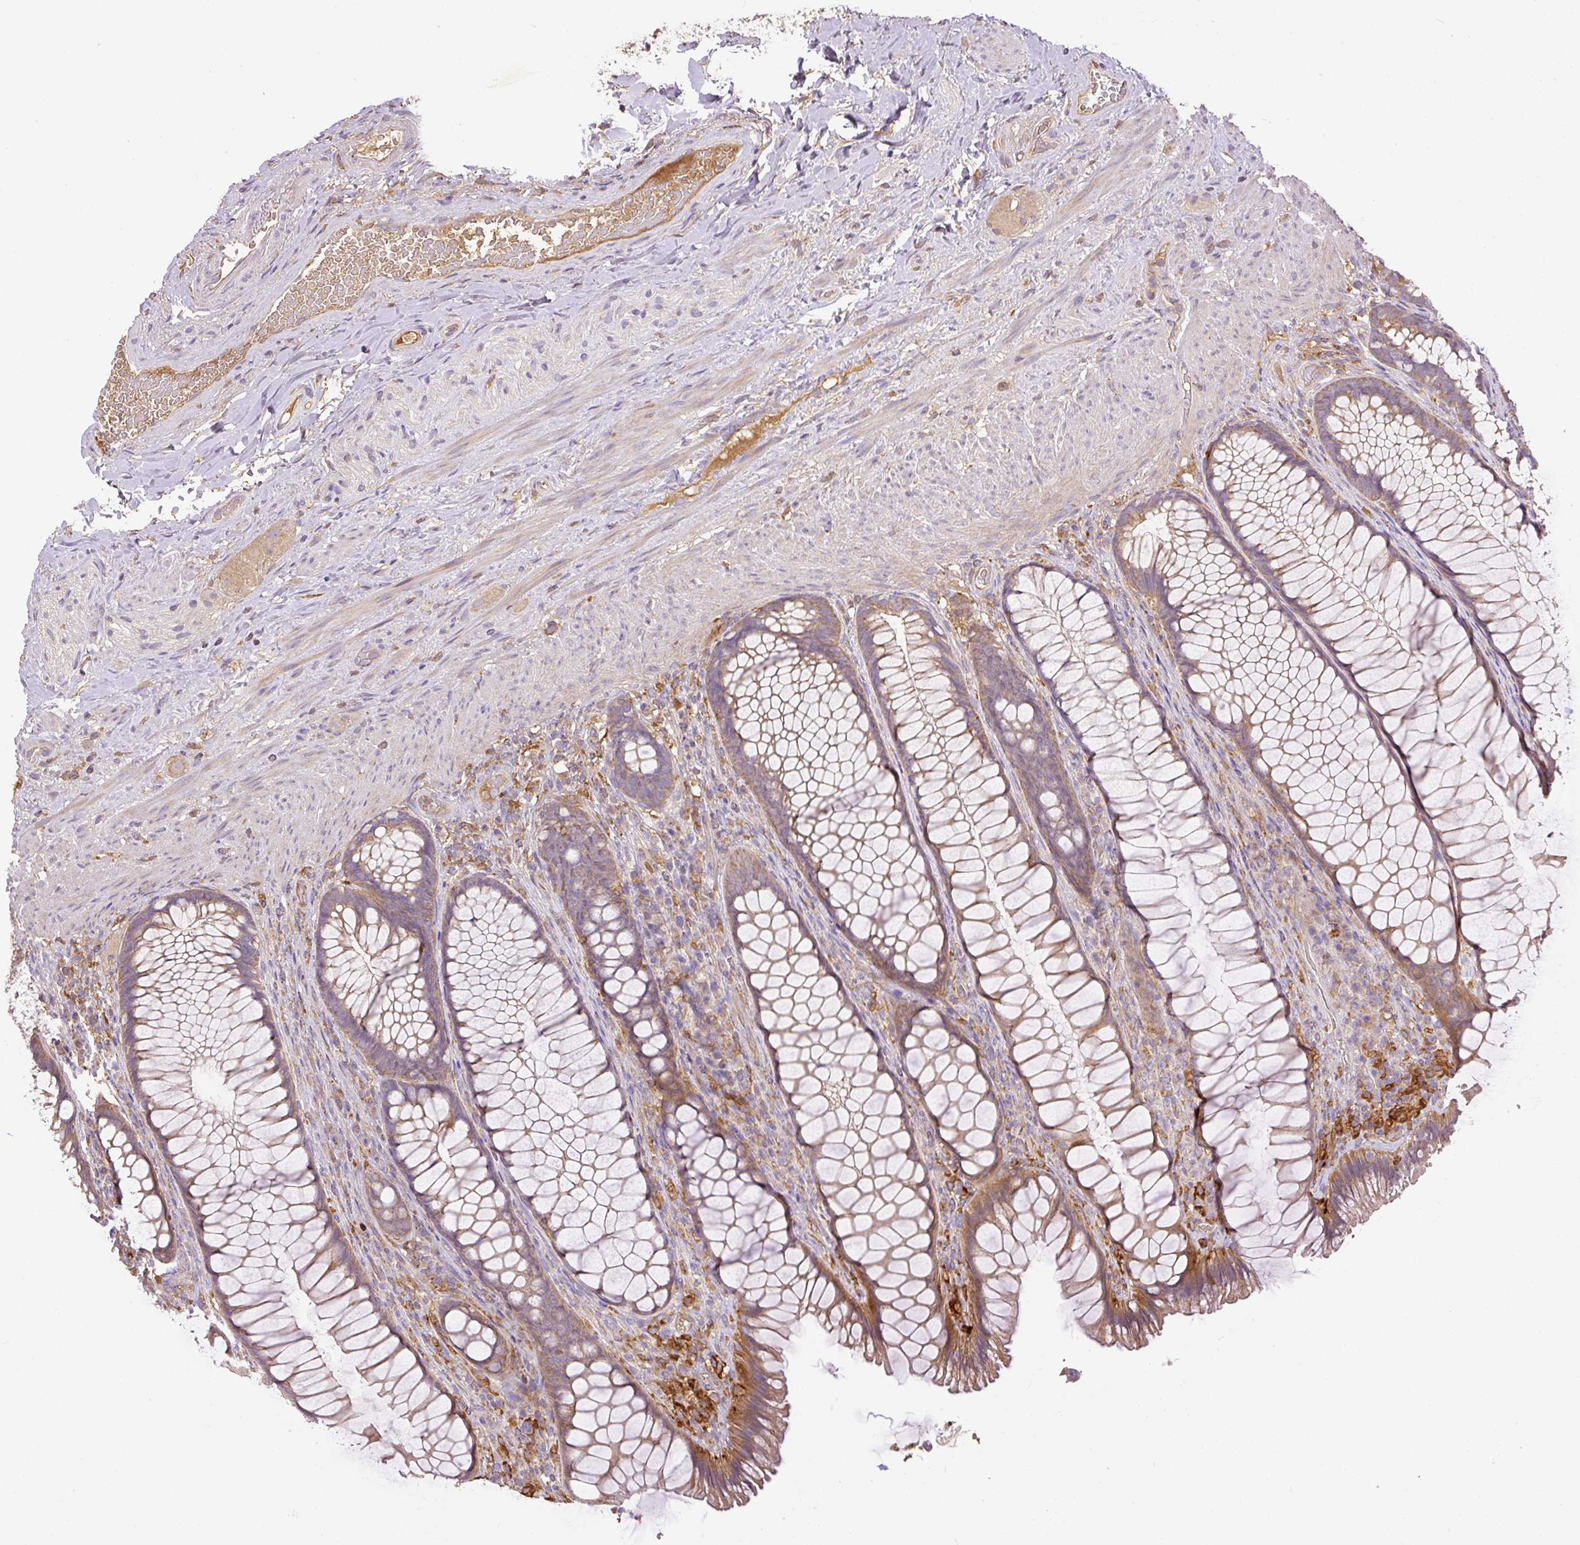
{"staining": {"intensity": "weak", "quantity": ">75%", "location": "cytoplasmic/membranous"}, "tissue": "rectum", "cell_type": "Glandular cells", "image_type": "normal", "snomed": [{"axis": "morphology", "description": "Normal tissue, NOS"}, {"axis": "topography", "description": "Rectum"}], "caption": "Immunohistochemical staining of unremarkable rectum reveals low levels of weak cytoplasmic/membranous expression in about >75% of glandular cells. (Brightfield microscopy of DAB IHC at high magnification).", "gene": "DAPK1", "patient": {"sex": "male", "age": 53}}